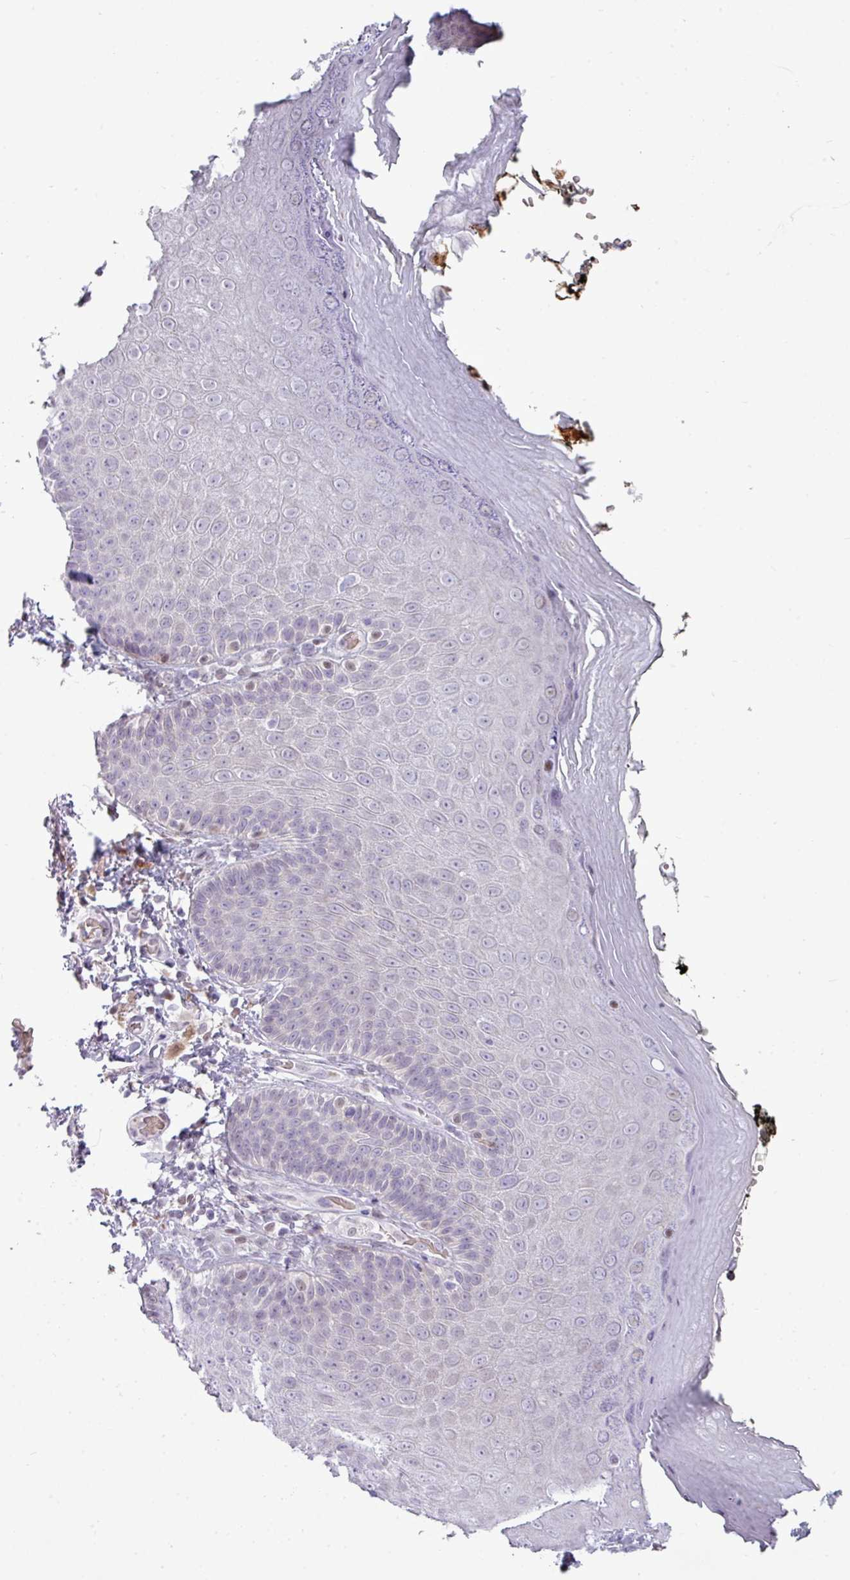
{"staining": {"intensity": "negative", "quantity": "none", "location": "none"}, "tissue": "skin", "cell_type": "Epidermal cells", "image_type": "normal", "snomed": [{"axis": "morphology", "description": "Normal tissue, NOS"}, {"axis": "topography", "description": "Anal"}, {"axis": "topography", "description": "Peripheral nerve tissue"}], "caption": "Epidermal cells show no significant protein positivity in normal skin. The staining was performed using DAB (3,3'-diaminobenzidine) to visualize the protein expression in brown, while the nuclei were stained in blue with hematoxylin (Magnification: 20x).", "gene": "SLC66A2", "patient": {"sex": "male", "age": 53}}